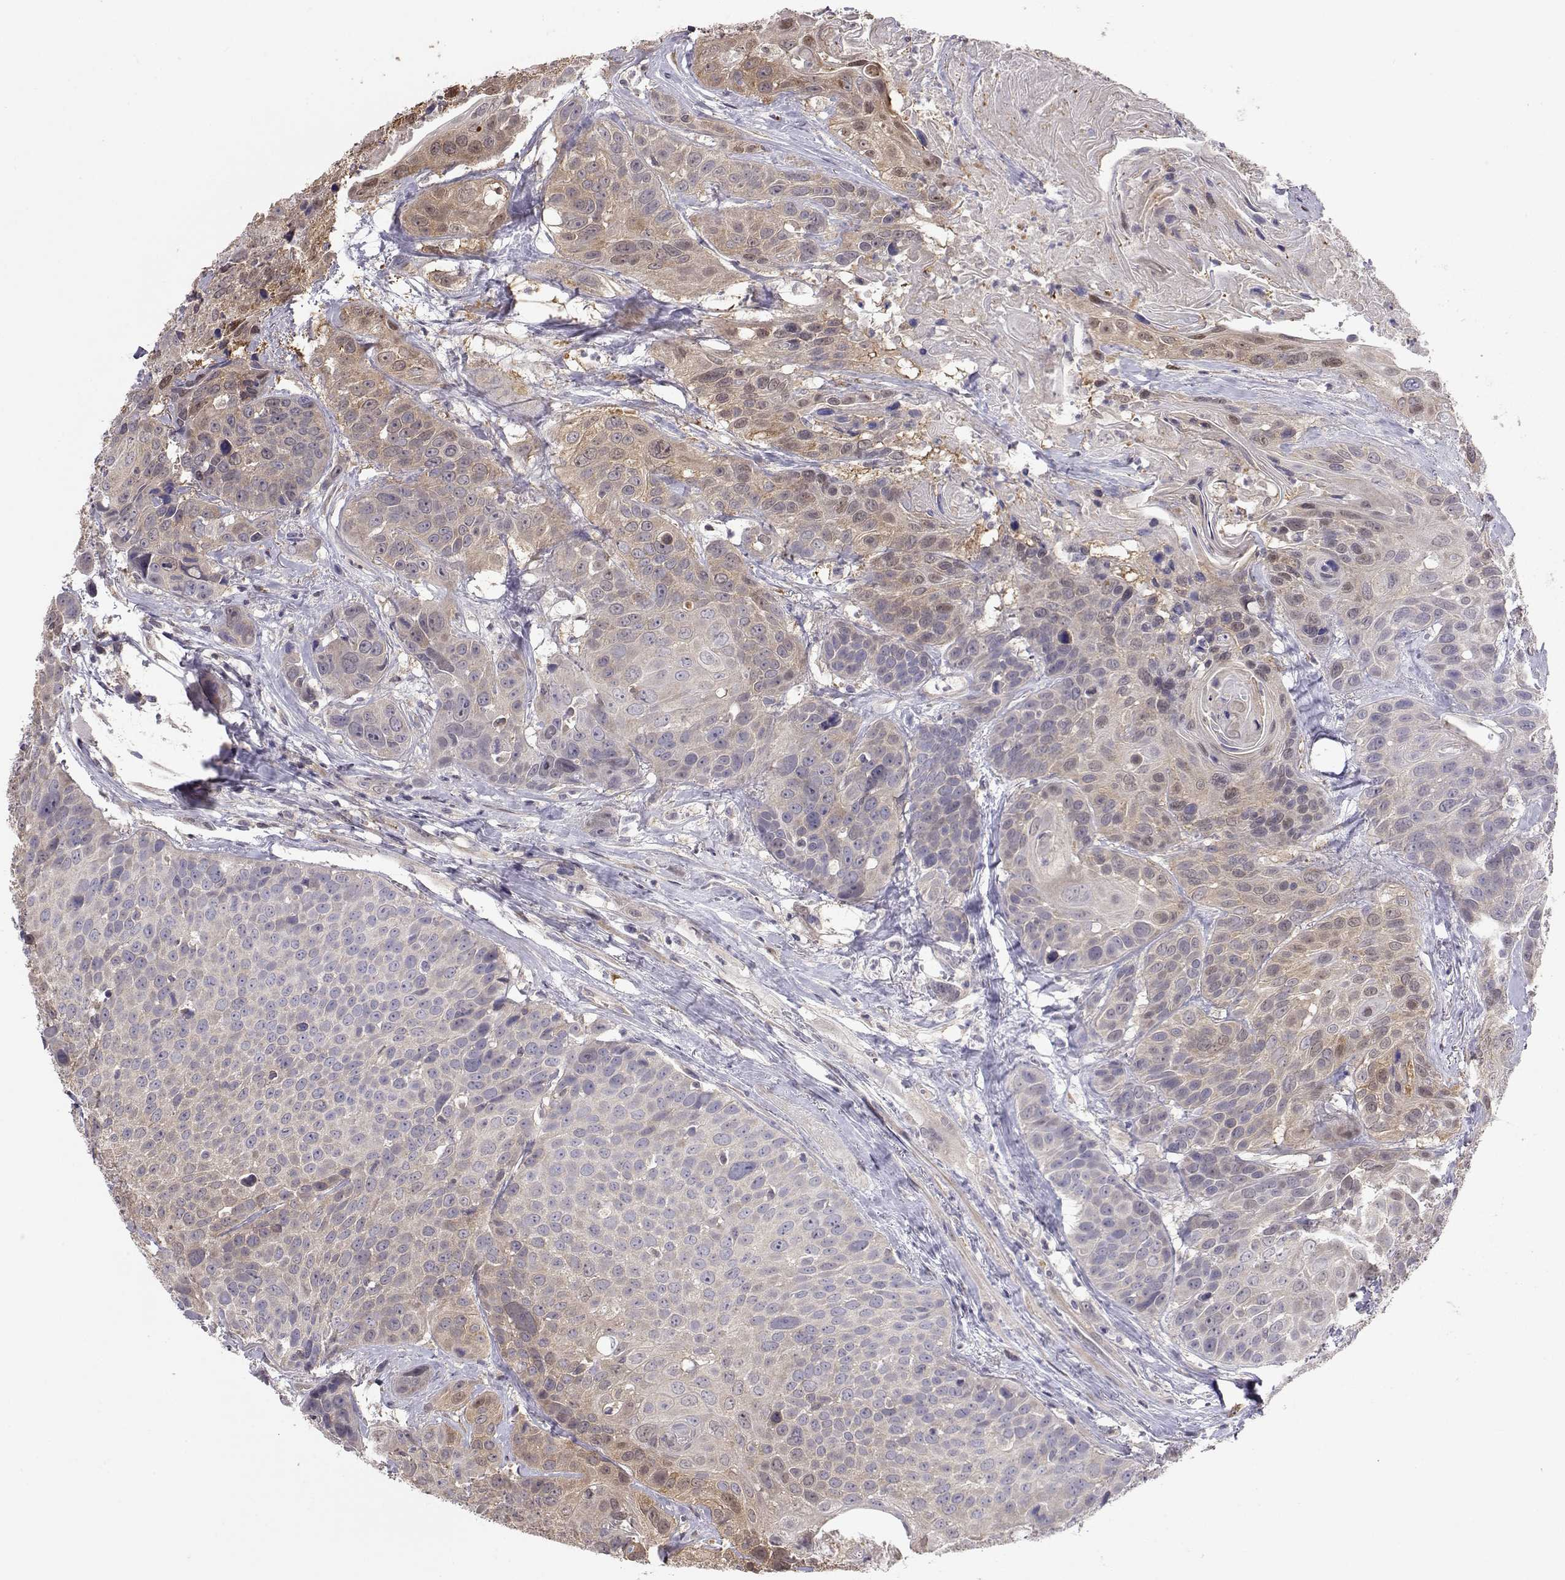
{"staining": {"intensity": "weak", "quantity": "25%-75%", "location": "cytoplasmic/membranous"}, "tissue": "head and neck cancer", "cell_type": "Tumor cells", "image_type": "cancer", "snomed": [{"axis": "morphology", "description": "Squamous cell carcinoma, NOS"}, {"axis": "topography", "description": "Oral tissue"}, {"axis": "topography", "description": "Head-Neck"}], "caption": "Weak cytoplasmic/membranous protein positivity is seen in about 25%-75% of tumor cells in head and neck cancer.", "gene": "NCAM2", "patient": {"sex": "male", "age": 56}}